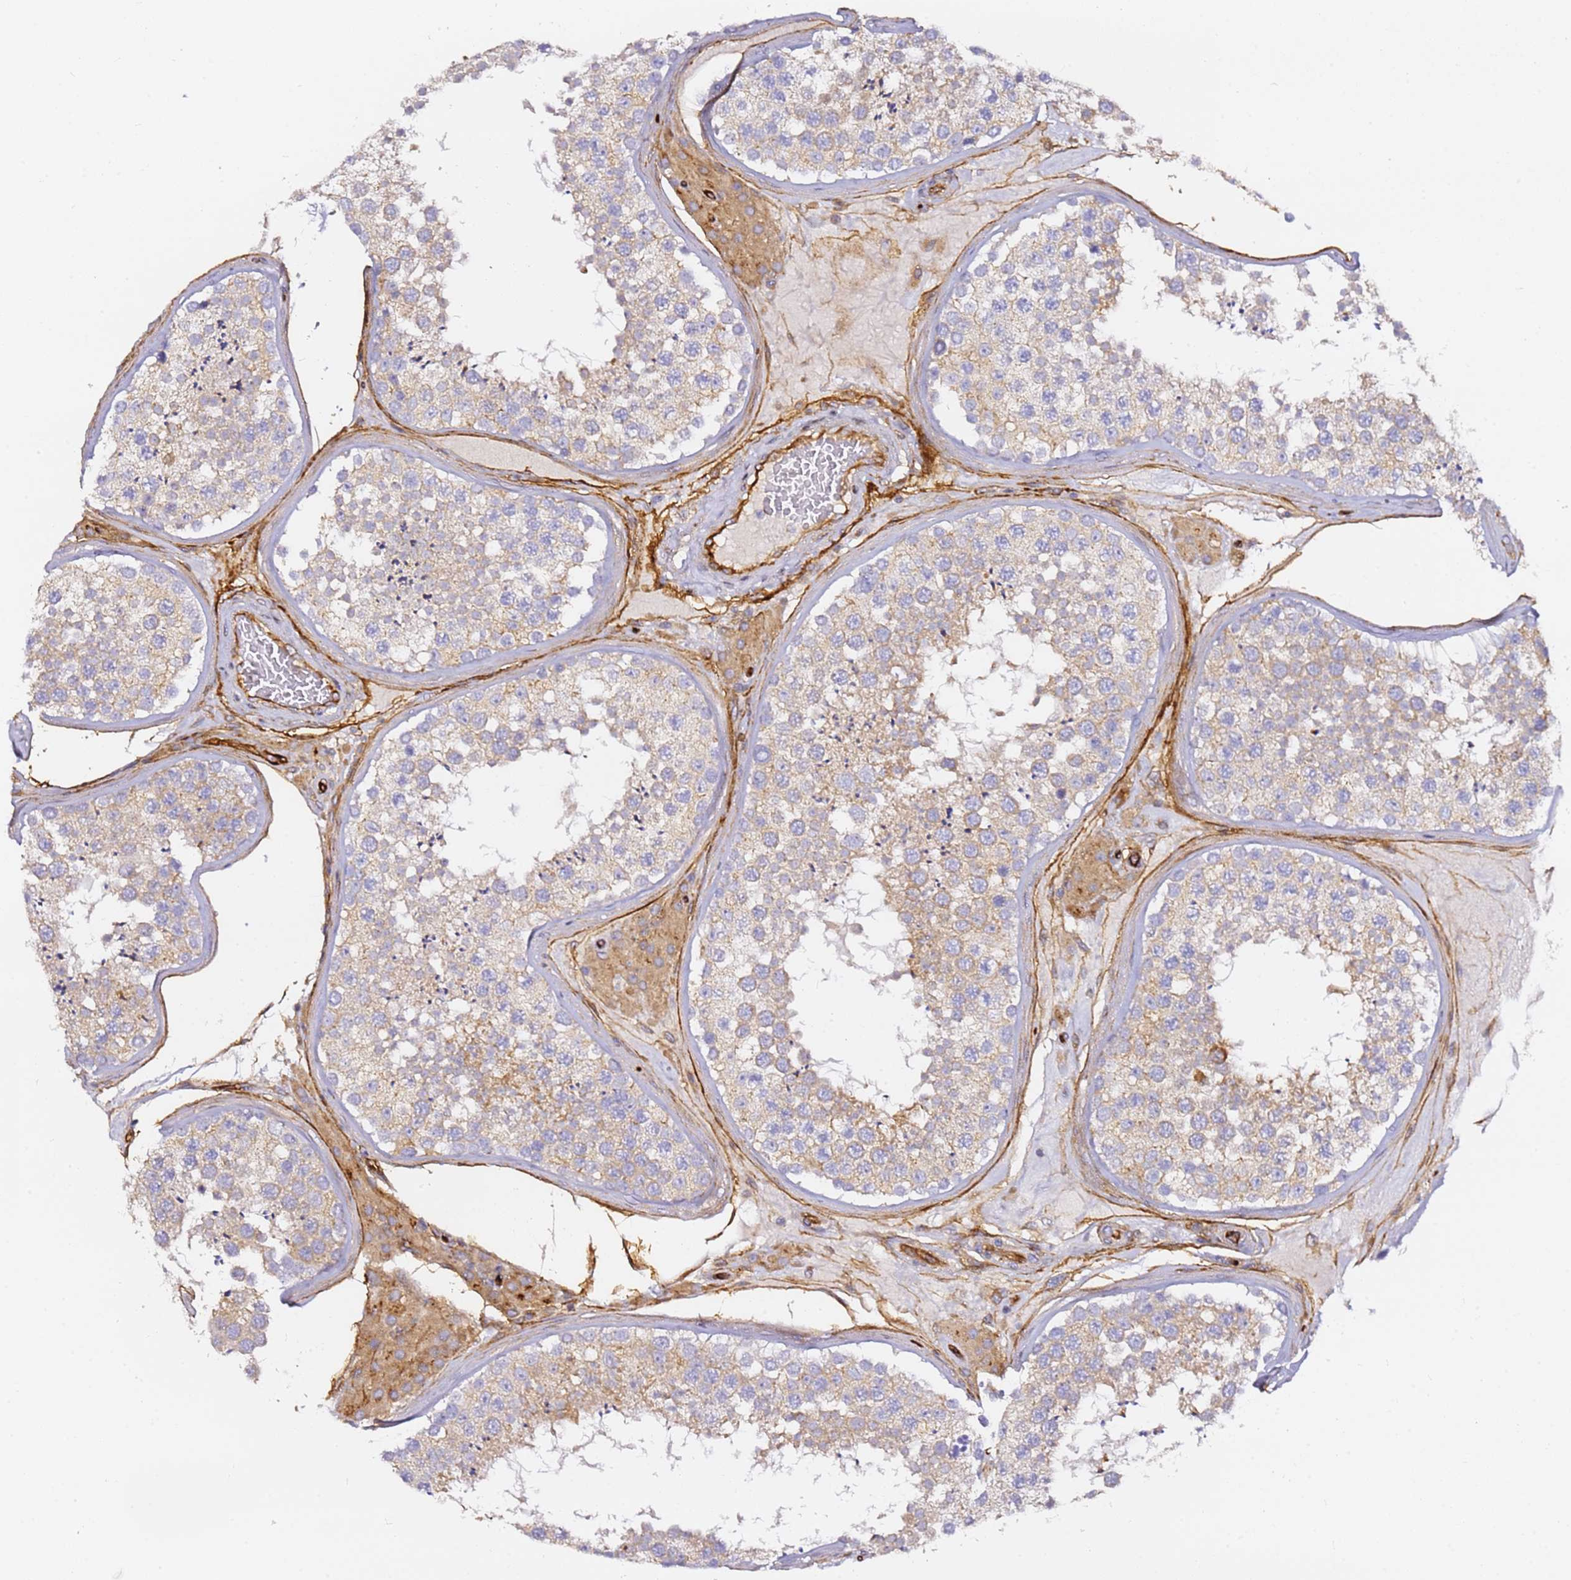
{"staining": {"intensity": "weak", "quantity": ">75%", "location": "cytoplasmic/membranous"}, "tissue": "testis", "cell_type": "Cells in seminiferous ducts", "image_type": "normal", "snomed": [{"axis": "morphology", "description": "Normal tissue, NOS"}, {"axis": "topography", "description": "Testis"}], "caption": "The photomicrograph displays immunohistochemical staining of unremarkable testis. There is weak cytoplasmic/membranous positivity is seen in about >75% of cells in seminiferous ducts.", "gene": "KIF7", "patient": {"sex": "male", "age": 46}}